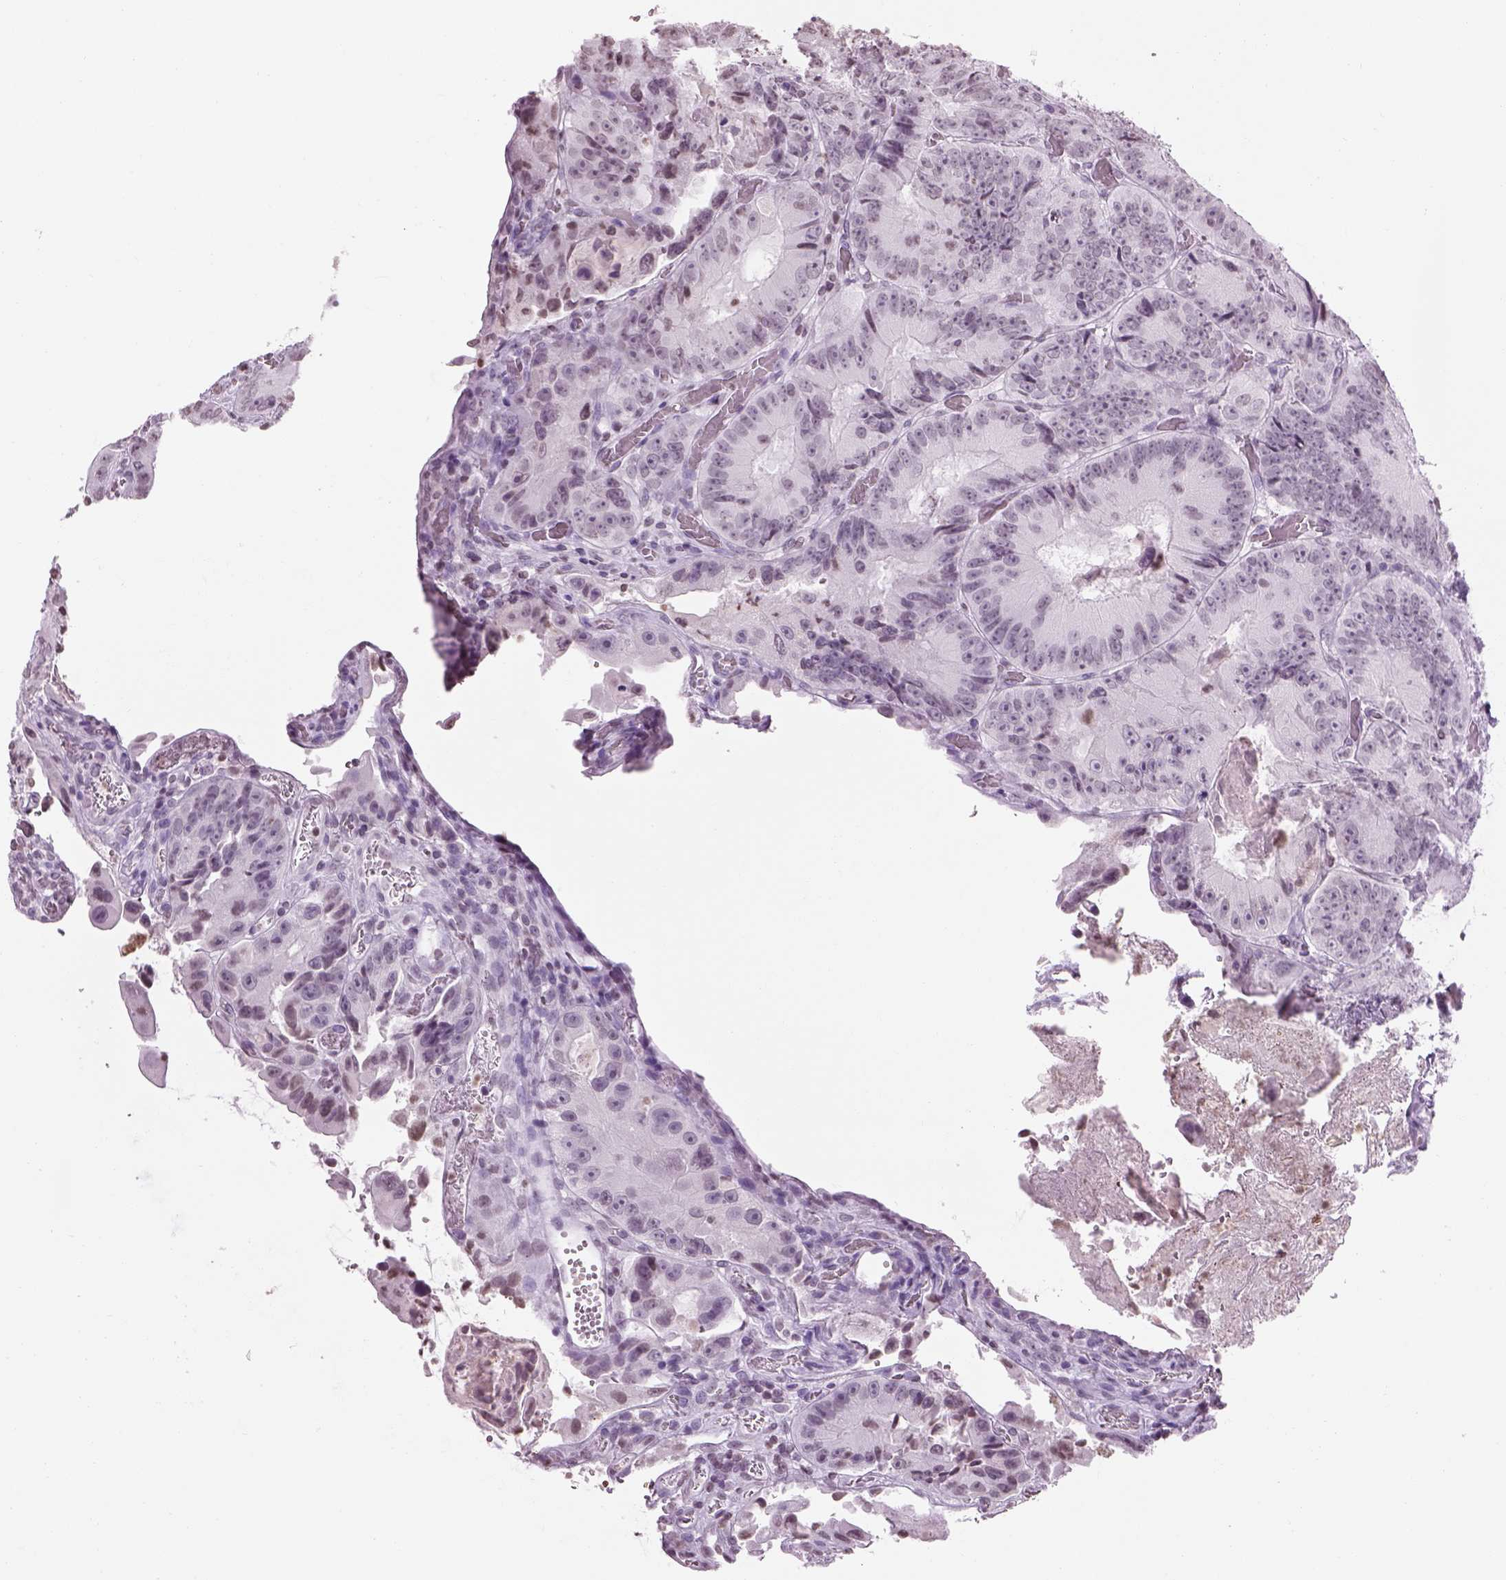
{"staining": {"intensity": "negative", "quantity": "none", "location": "none"}, "tissue": "colorectal cancer", "cell_type": "Tumor cells", "image_type": "cancer", "snomed": [{"axis": "morphology", "description": "Adenocarcinoma, NOS"}, {"axis": "topography", "description": "Colon"}], "caption": "Adenocarcinoma (colorectal) was stained to show a protein in brown. There is no significant positivity in tumor cells.", "gene": "BARHL1", "patient": {"sex": "female", "age": 86}}